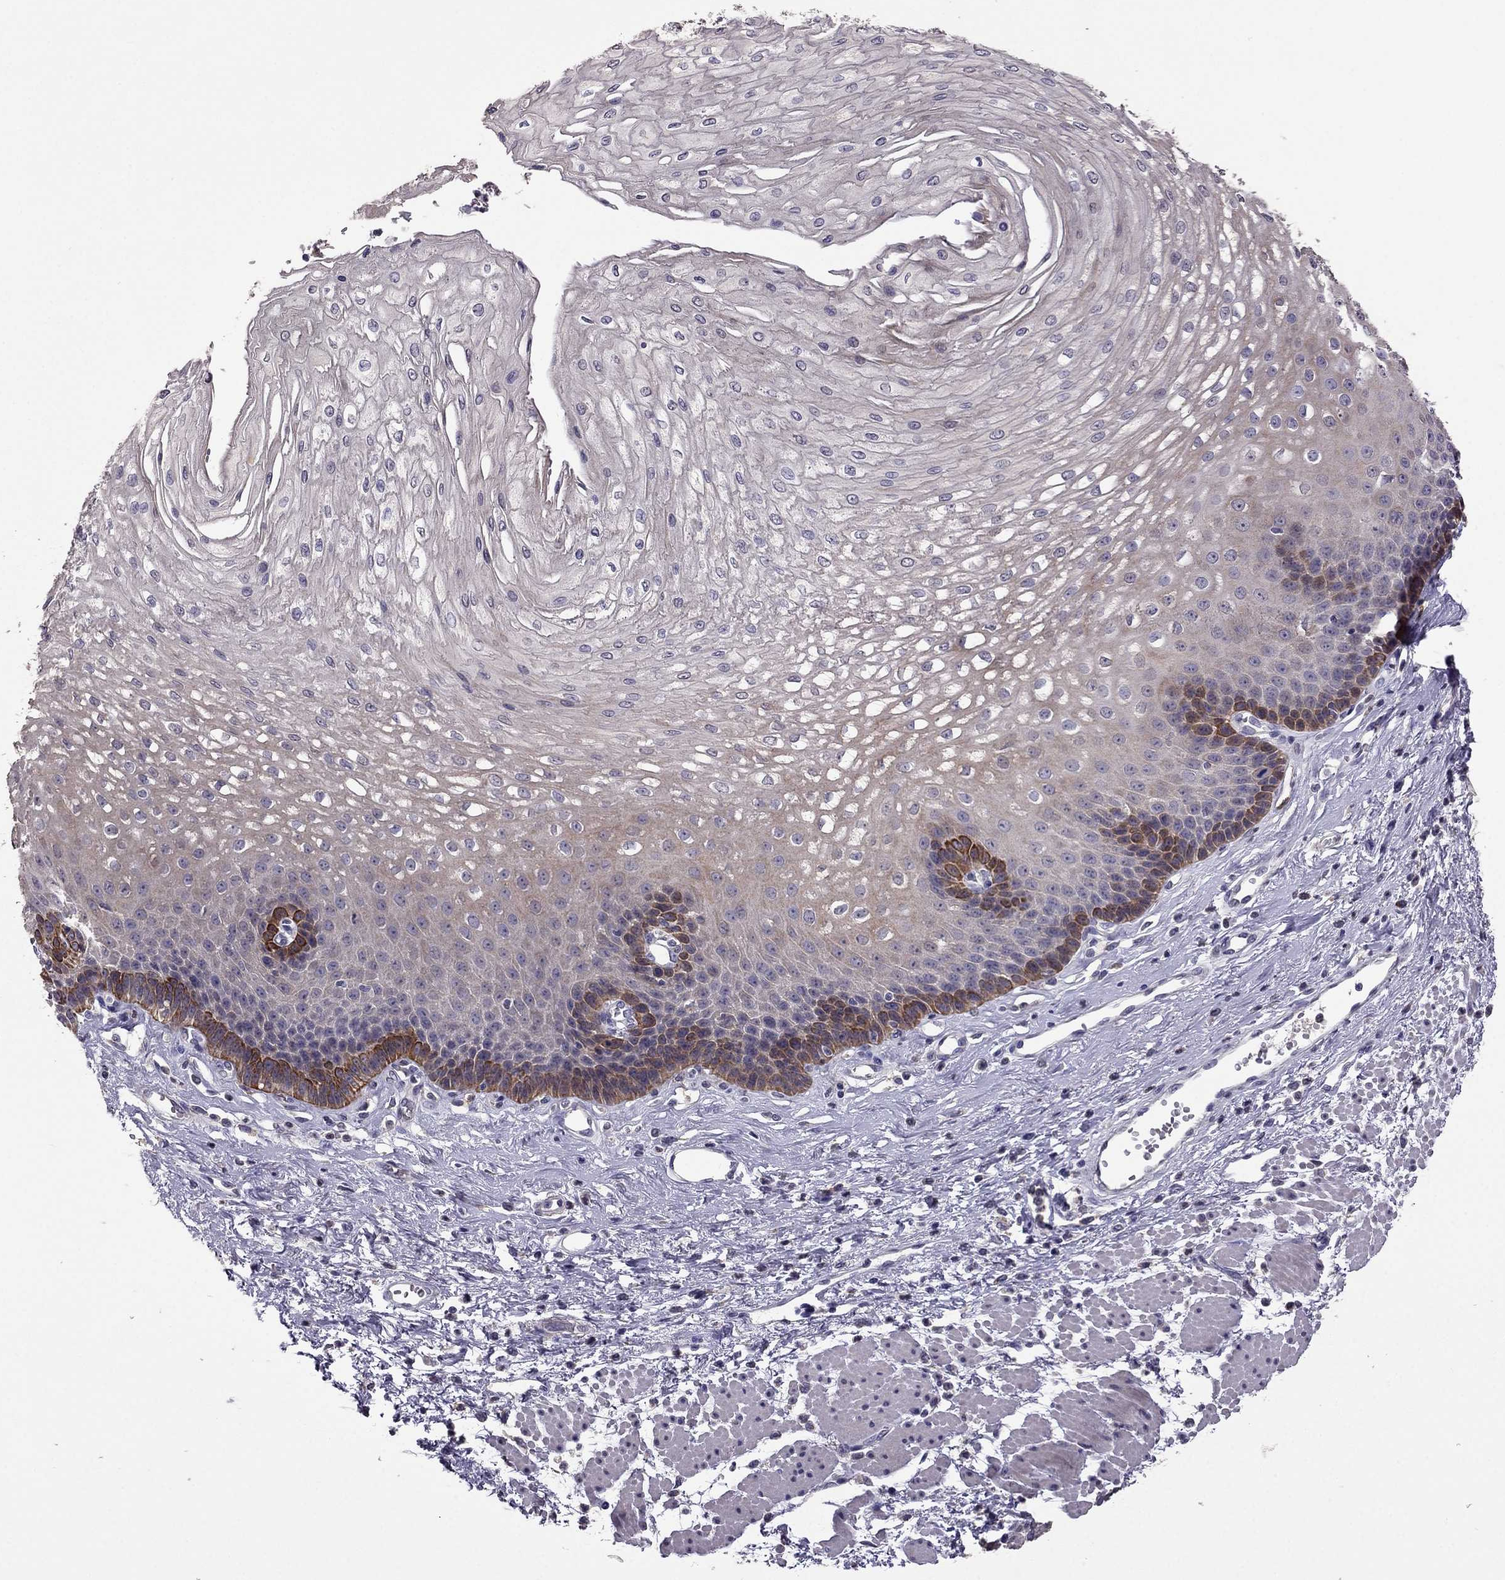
{"staining": {"intensity": "moderate", "quantity": "<25%", "location": "cytoplasmic/membranous"}, "tissue": "esophagus", "cell_type": "Squamous epithelial cells", "image_type": "normal", "snomed": [{"axis": "morphology", "description": "Normal tissue, NOS"}, {"axis": "topography", "description": "Esophagus"}], "caption": "DAB immunohistochemical staining of unremarkable human esophagus reveals moderate cytoplasmic/membranous protein expression in about <25% of squamous epithelial cells.", "gene": "CDH9", "patient": {"sex": "female", "age": 62}}